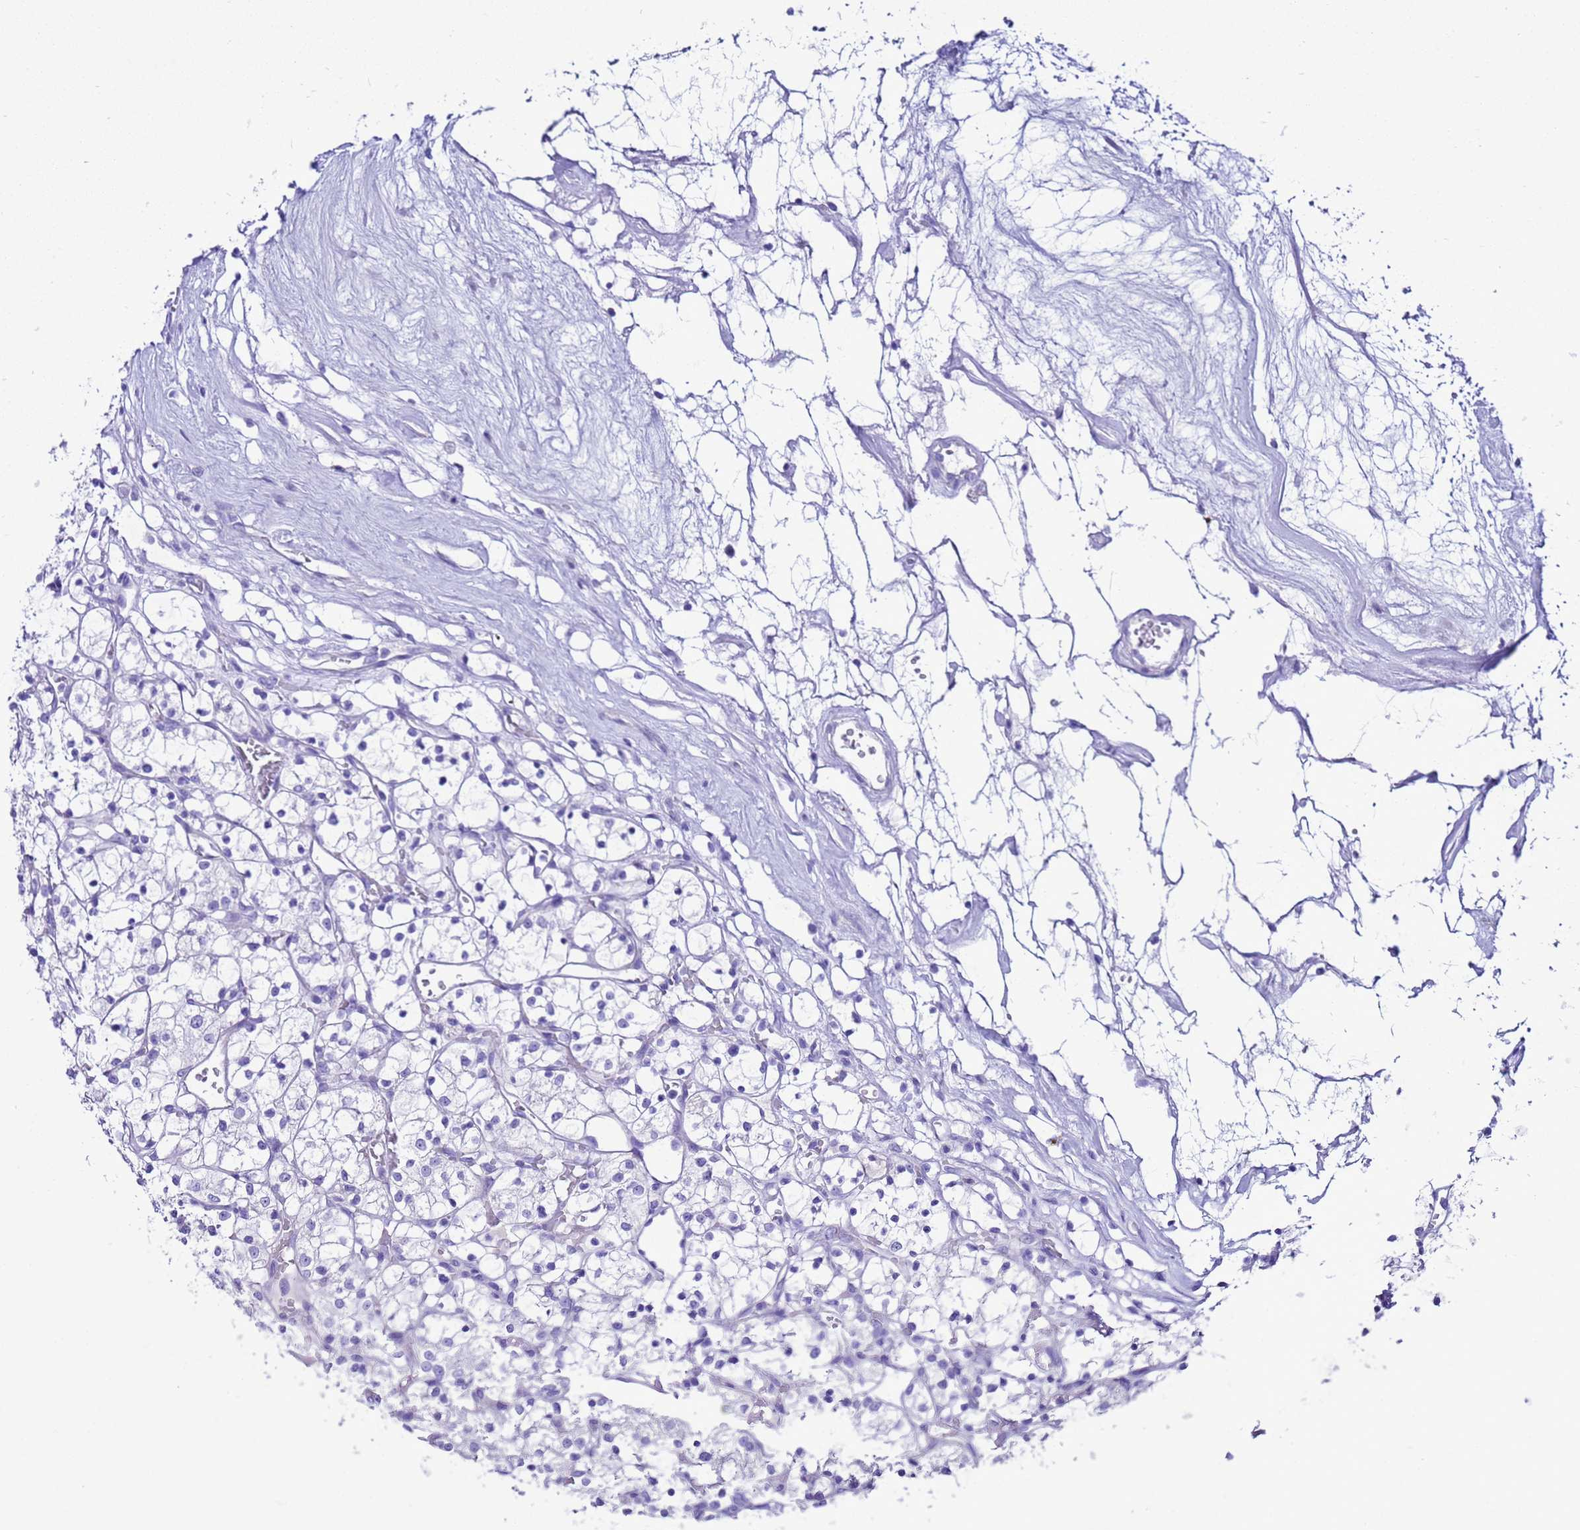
{"staining": {"intensity": "negative", "quantity": "none", "location": "none"}, "tissue": "renal cancer", "cell_type": "Tumor cells", "image_type": "cancer", "snomed": [{"axis": "morphology", "description": "Adenocarcinoma, NOS"}, {"axis": "topography", "description": "Kidney"}], "caption": "Tumor cells show no significant expression in adenocarcinoma (renal).", "gene": "BEST2", "patient": {"sex": "female", "age": 69}}